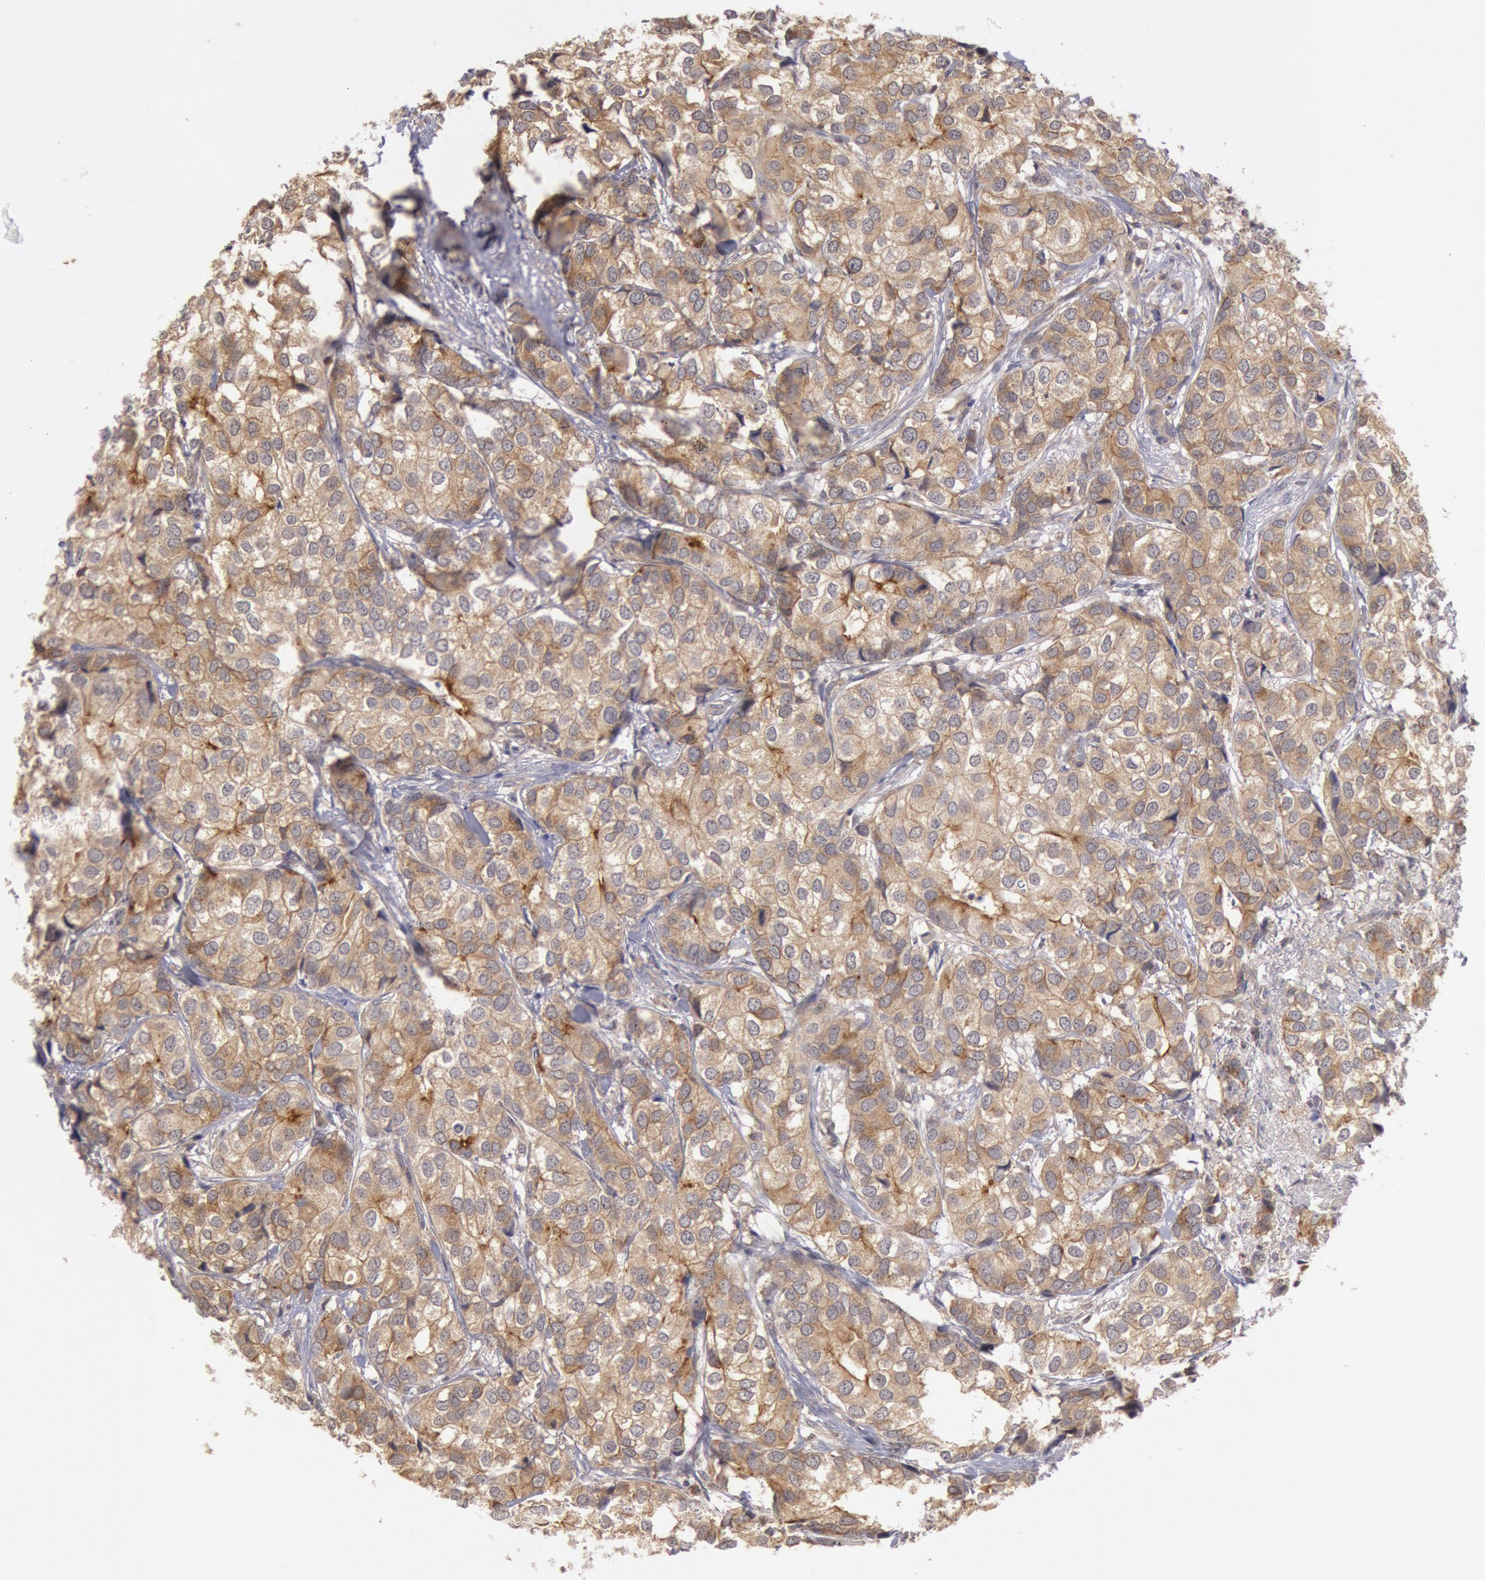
{"staining": {"intensity": "strong", "quantity": ">75%", "location": "cytoplasmic/membranous"}, "tissue": "breast cancer", "cell_type": "Tumor cells", "image_type": "cancer", "snomed": [{"axis": "morphology", "description": "Duct carcinoma"}, {"axis": "topography", "description": "Breast"}], "caption": "Breast cancer (invasive ductal carcinoma) stained with DAB (3,3'-diaminobenzidine) immunohistochemistry (IHC) shows high levels of strong cytoplasmic/membranous expression in about >75% of tumor cells. (IHC, brightfield microscopy, high magnification).", "gene": "PLA2G6", "patient": {"sex": "female", "age": 68}}